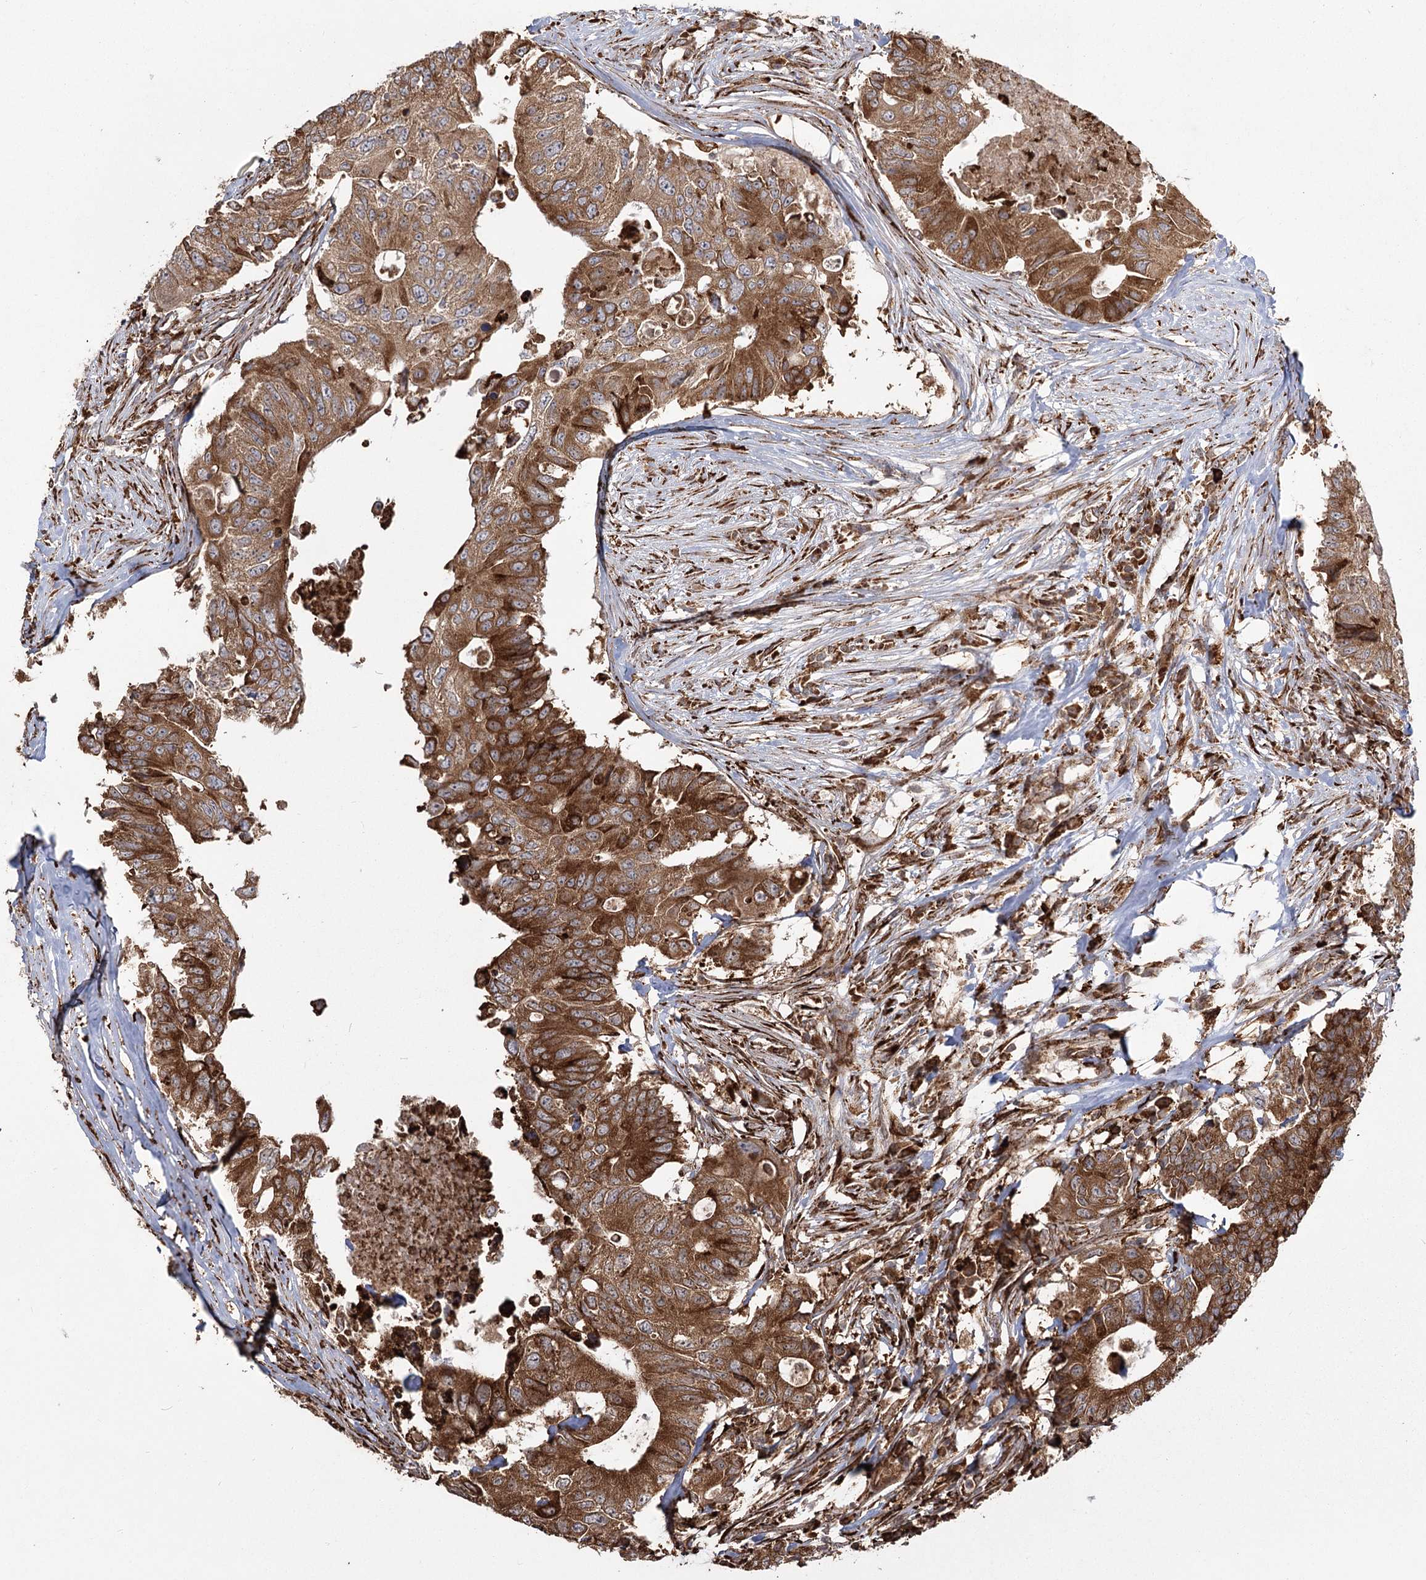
{"staining": {"intensity": "moderate", "quantity": ">75%", "location": "cytoplasmic/membranous"}, "tissue": "colorectal cancer", "cell_type": "Tumor cells", "image_type": "cancer", "snomed": [{"axis": "morphology", "description": "Adenocarcinoma, NOS"}, {"axis": "topography", "description": "Colon"}], "caption": "Colorectal cancer stained with a protein marker demonstrates moderate staining in tumor cells.", "gene": "FAM13A", "patient": {"sex": "male", "age": 71}}